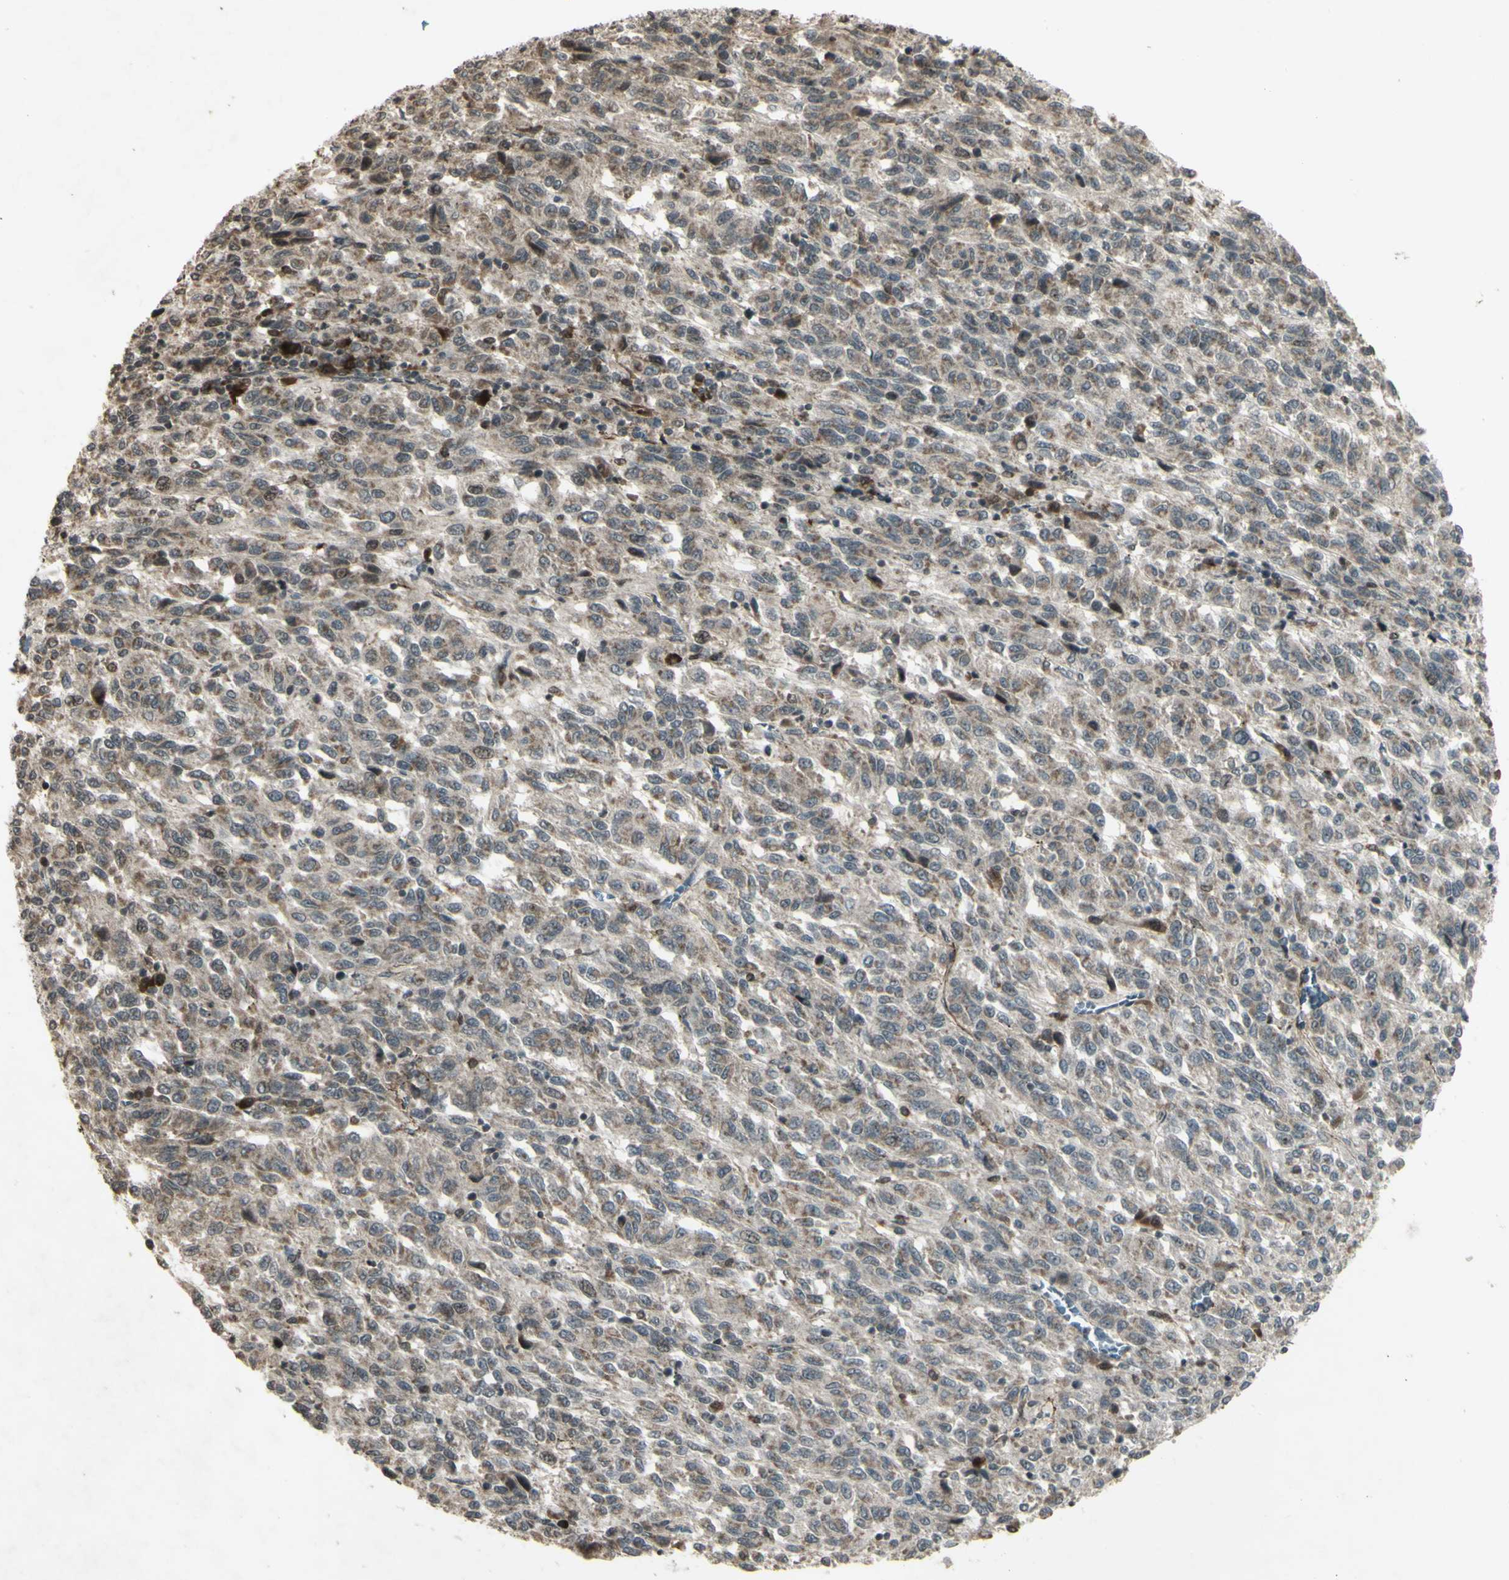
{"staining": {"intensity": "weak", "quantity": ">75%", "location": "cytoplasmic/membranous"}, "tissue": "melanoma", "cell_type": "Tumor cells", "image_type": "cancer", "snomed": [{"axis": "morphology", "description": "Malignant melanoma, Metastatic site"}, {"axis": "topography", "description": "Lung"}], "caption": "Immunohistochemical staining of human melanoma demonstrates low levels of weak cytoplasmic/membranous protein staining in approximately >75% of tumor cells.", "gene": "BLNK", "patient": {"sex": "male", "age": 64}}